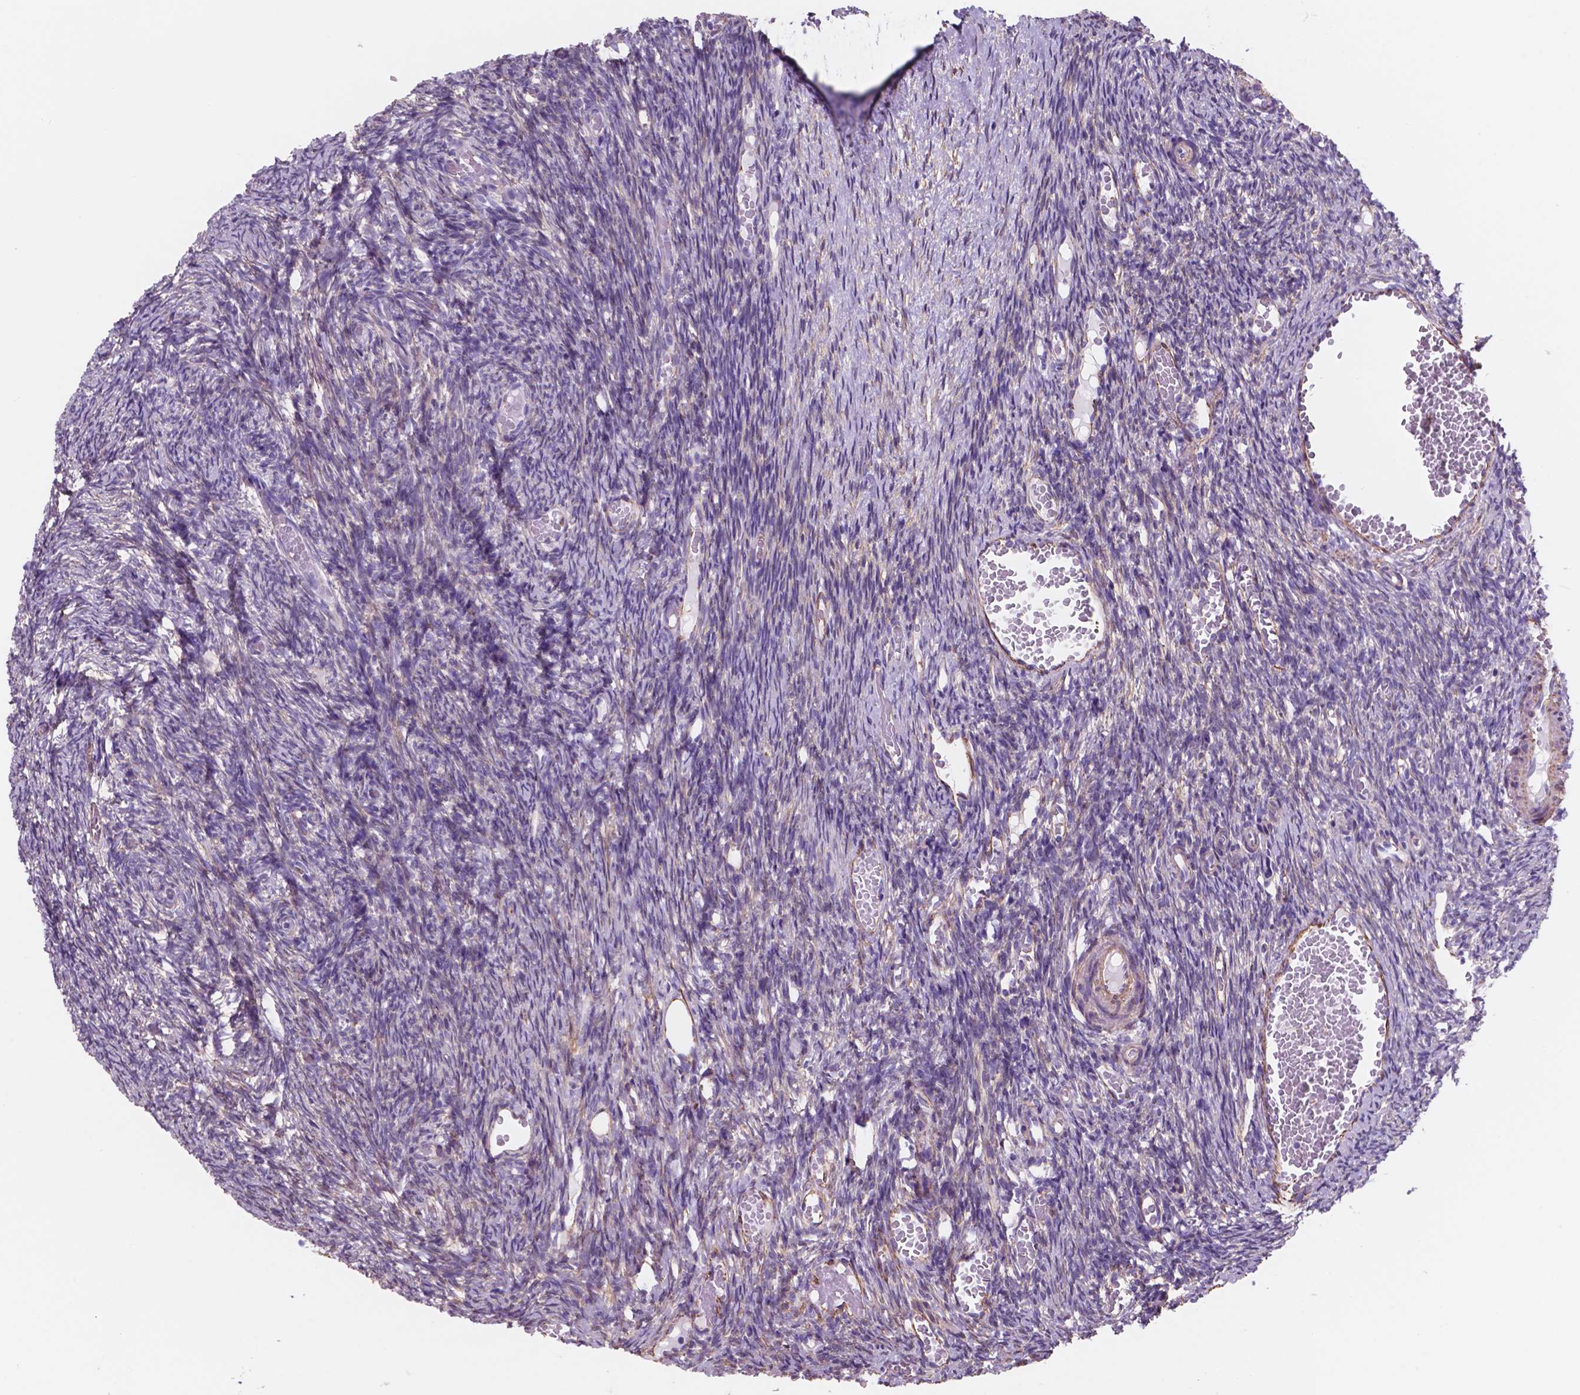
{"staining": {"intensity": "negative", "quantity": "none", "location": "none"}, "tissue": "ovary", "cell_type": "Follicle cells", "image_type": "normal", "snomed": [{"axis": "morphology", "description": "Normal tissue, NOS"}, {"axis": "topography", "description": "Ovary"}], "caption": "This photomicrograph is of normal ovary stained with immunohistochemistry (IHC) to label a protein in brown with the nuclei are counter-stained blue. There is no expression in follicle cells.", "gene": "TOR2A", "patient": {"sex": "female", "age": 39}}